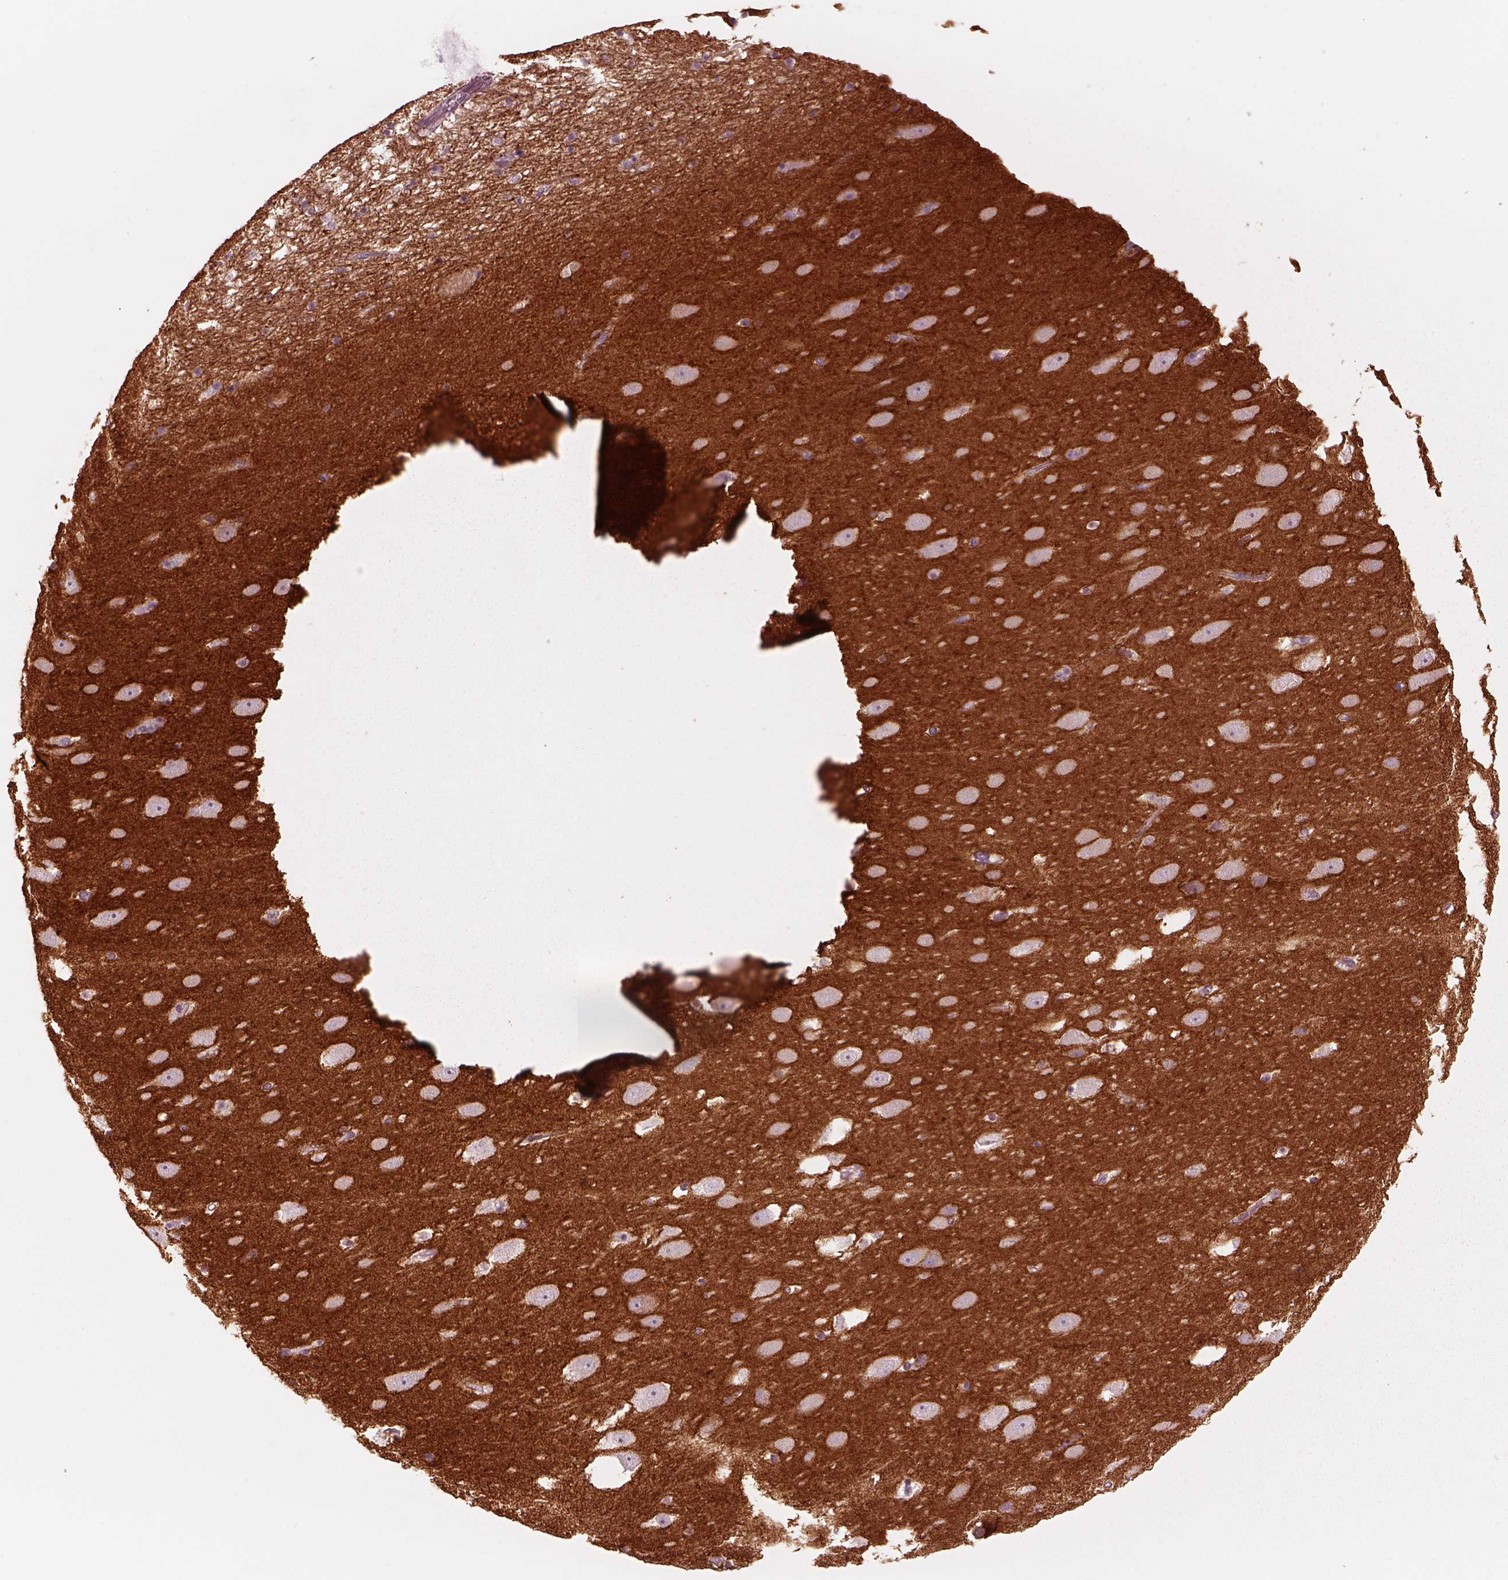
{"staining": {"intensity": "negative", "quantity": "none", "location": "none"}, "tissue": "hippocampus", "cell_type": "Glial cells", "image_type": "normal", "snomed": [{"axis": "morphology", "description": "Normal tissue, NOS"}, {"axis": "topography", "description": "Hippocampus"}], "caption": "Hippocampus was stained to show a protein in brown. There is no significant staining in glial cells. Brightfield microscopy of IHC stained with DAB (3,3'-diaminobenzidine) (brown) and hematoxylin (blue), captured at high magnification.", "gene": "CADM2", "patient": {"sex": "male", "age": 58}}